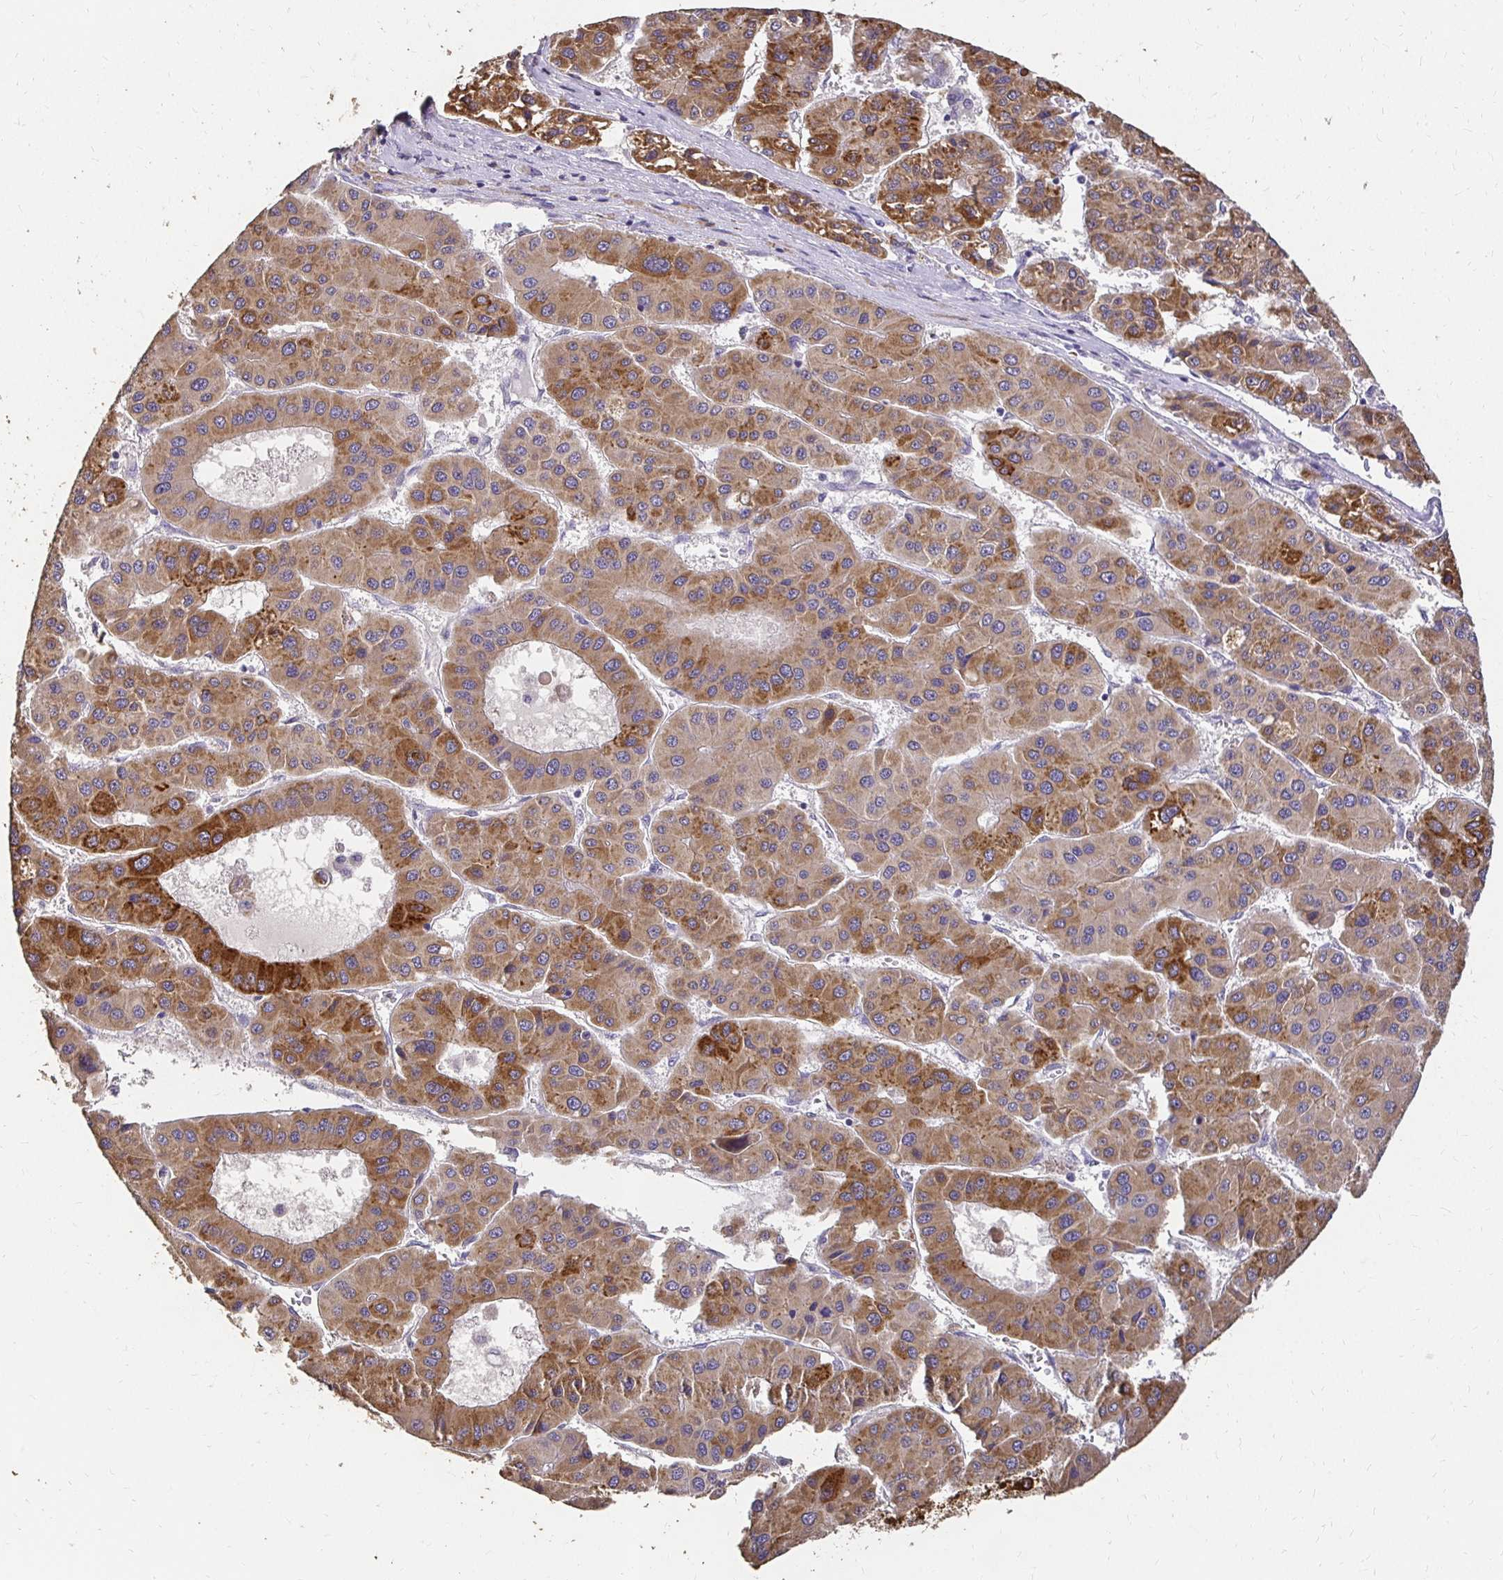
{"staining": {"intensity": "moderate", "quantity": ">75%", "location": "cytoplasmic/membranous"}, "tissue": "liver cancer", "cell_type": "Tumor cells", "image_type": "cancer", "snomed": [{"axis": "morphology", "description": "Carcinoma, Hepatocellular, NOS"}, {"axis": "topography", "description": "Liver"}], "caption": "Immunohistochemistry staining of liver cancer (hepatocellular carcinoma), which shows medium levels of moderate cytoplasmic/membranous positivity in approximately >75% of tumor cells indicating moderate cytoplasmic/membranous protein positivity. The staining was performed using DAB (3,3'-diaminobenzidine) (brown) for protein detection and nuclei were counterstained in hematoxylin (blue).", "gene": "UGT1A6", "patient": {"sex": "male", "age": 73}}